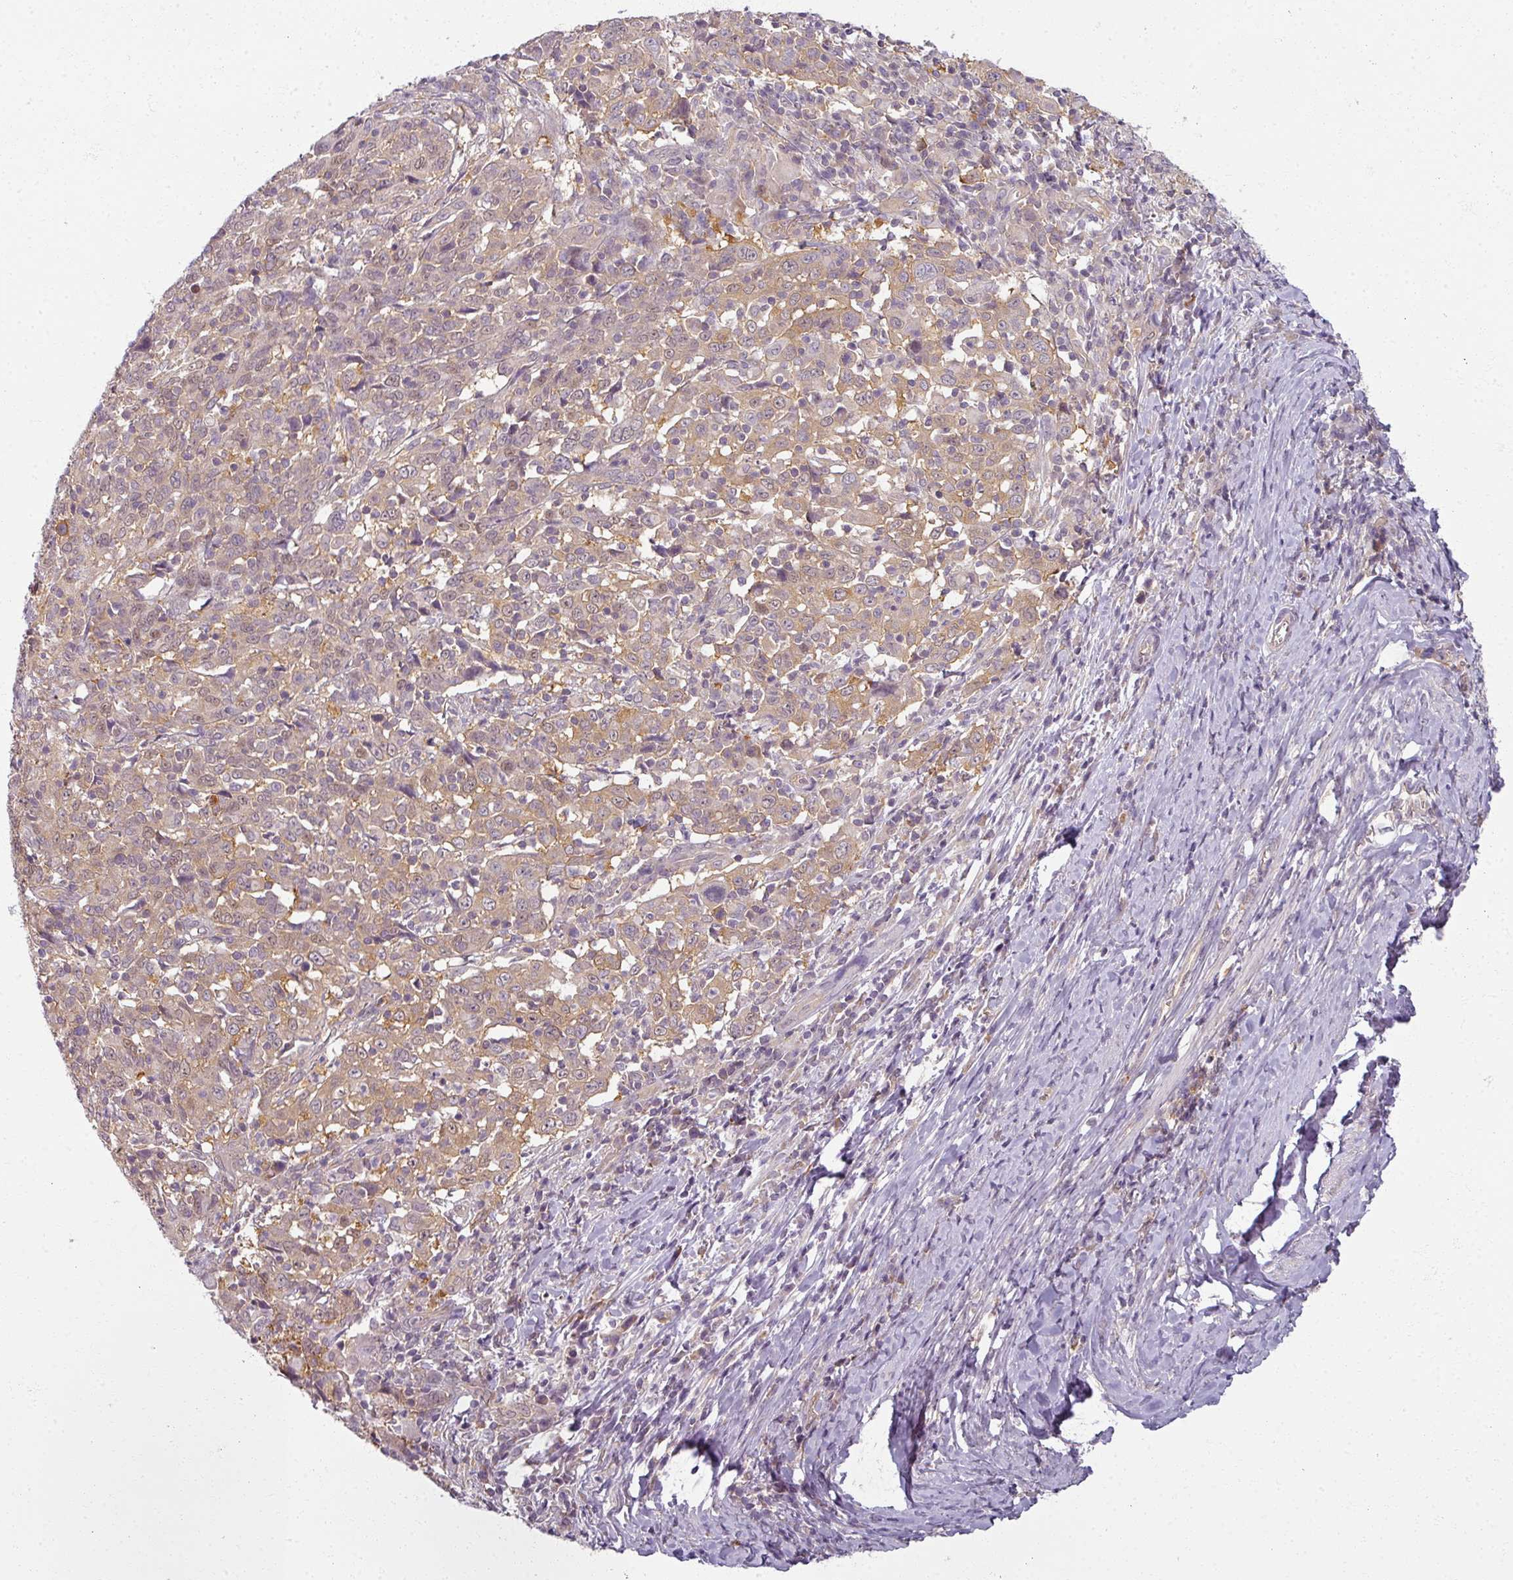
{"staining": {"intensity": "moderate", "quantity": "25%-75%", "location": "cytoplasmic/membranous"}, "tissue": "cervical cancer", "cell_type": "Tumor cells", "image_type": "cancer", "snomed": [{"axis": "morphology", "description": "Squamous cell carcinoma, NOS"}, {"axis": "topography", "description": "Cervix"}], "caption": "IHC (DAB (3,3'-diaminobenzidine)) staining of squamous cell carcinoma (cervical) shows moderate cytoplasmic/membranous protein positivity in about 25%-75% of tumor cells.", "gene": "AGPAT4", "patient": {"sex": "female", "age": 46}}